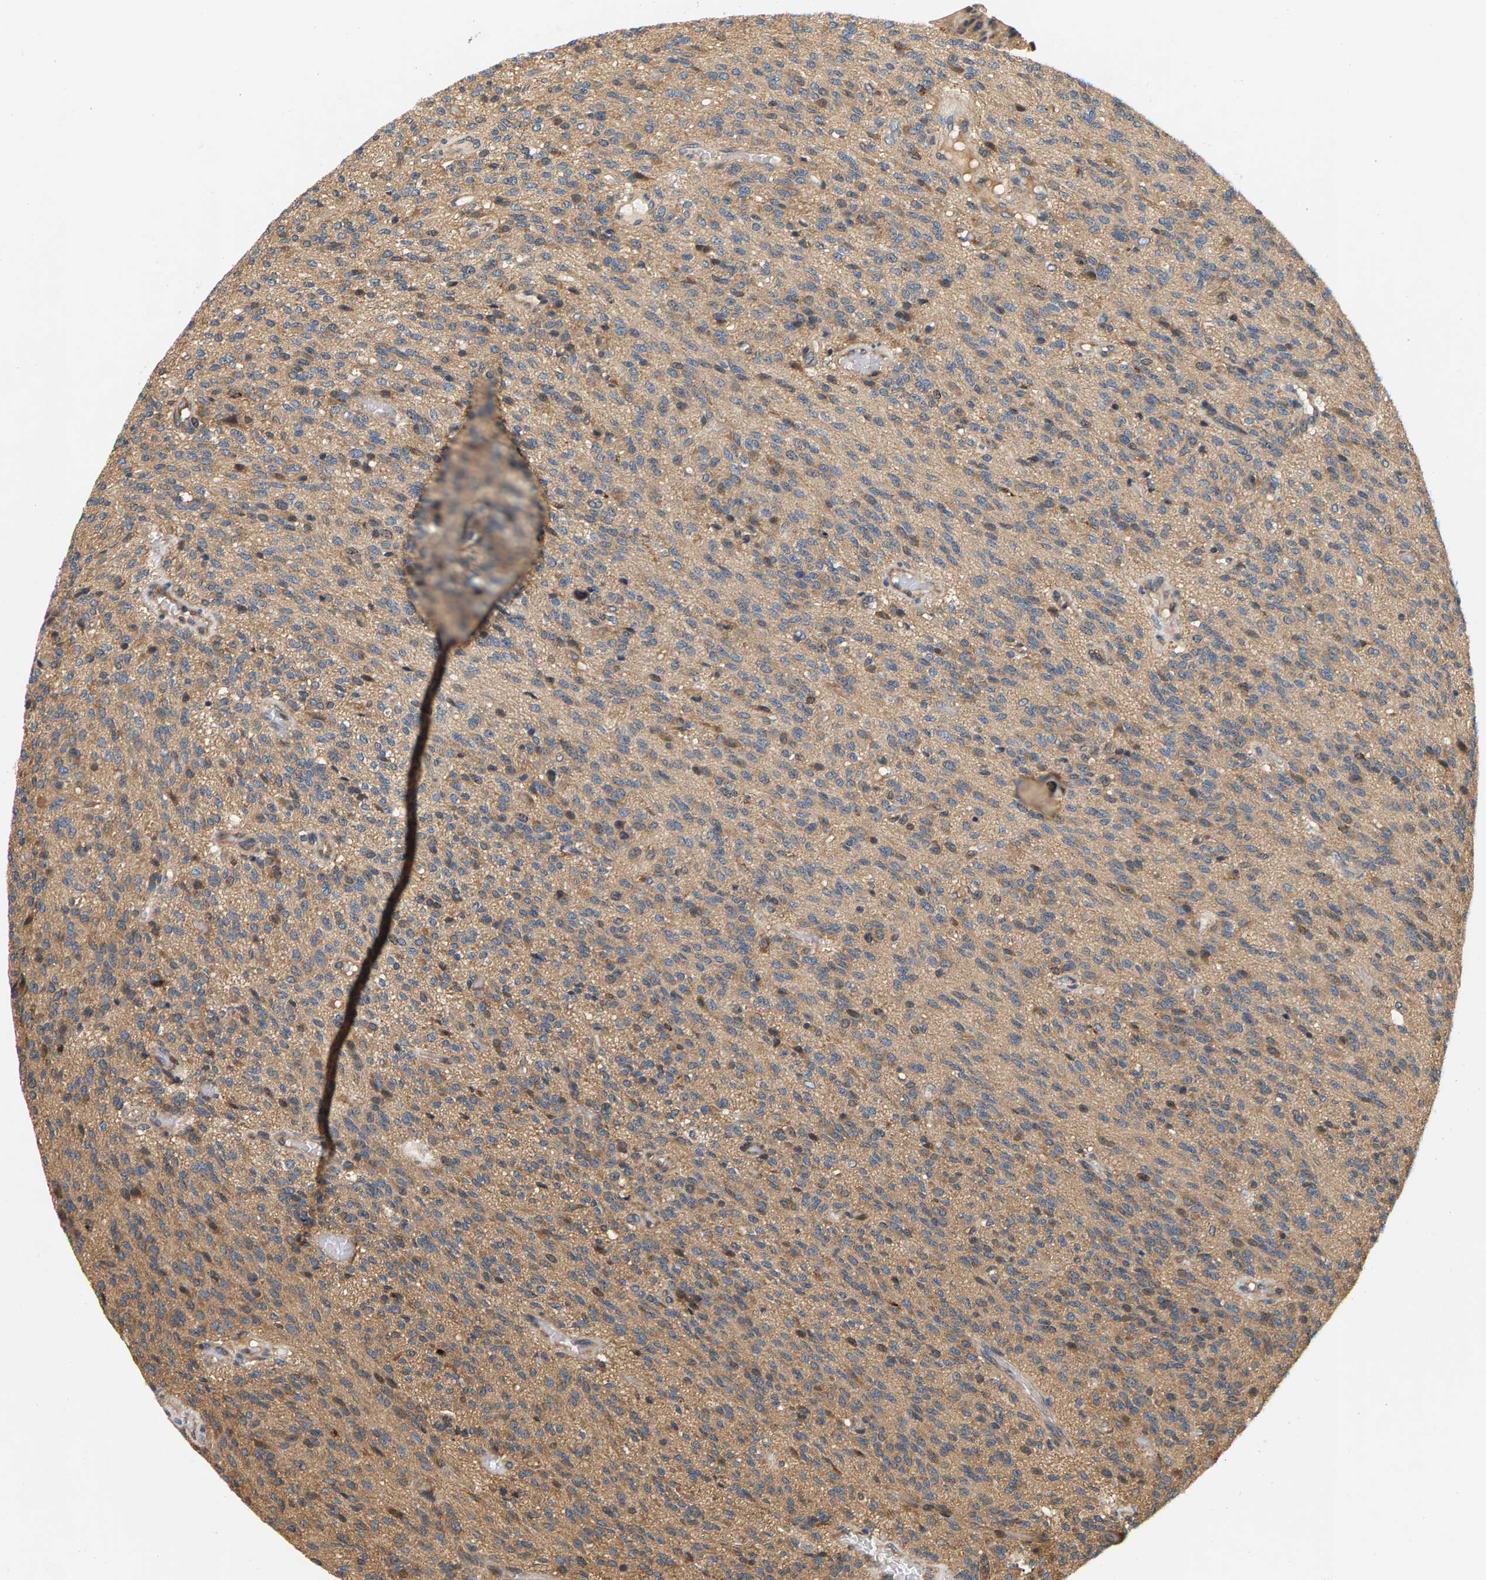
{"staining": {"intensity": "weak", "quantity": ">75%", "location": "cytoplasmic/membranous"}, "tissue": "glioma", "cell_type": "Tumor cells", "image_type": "cancer", "snomed": [{"axis": "morphology", "description": "Glioma, malignant, High grade"}, {"axis": "topography", "description": "Brain"}], "caption": "Immunohistochemistry of glioma shows low levels of weak cytoplasmic/membranous expression in about >75% of tumor cells.", "gene": "FAM78A", "patient": {"sex": "male", "age": 34}}